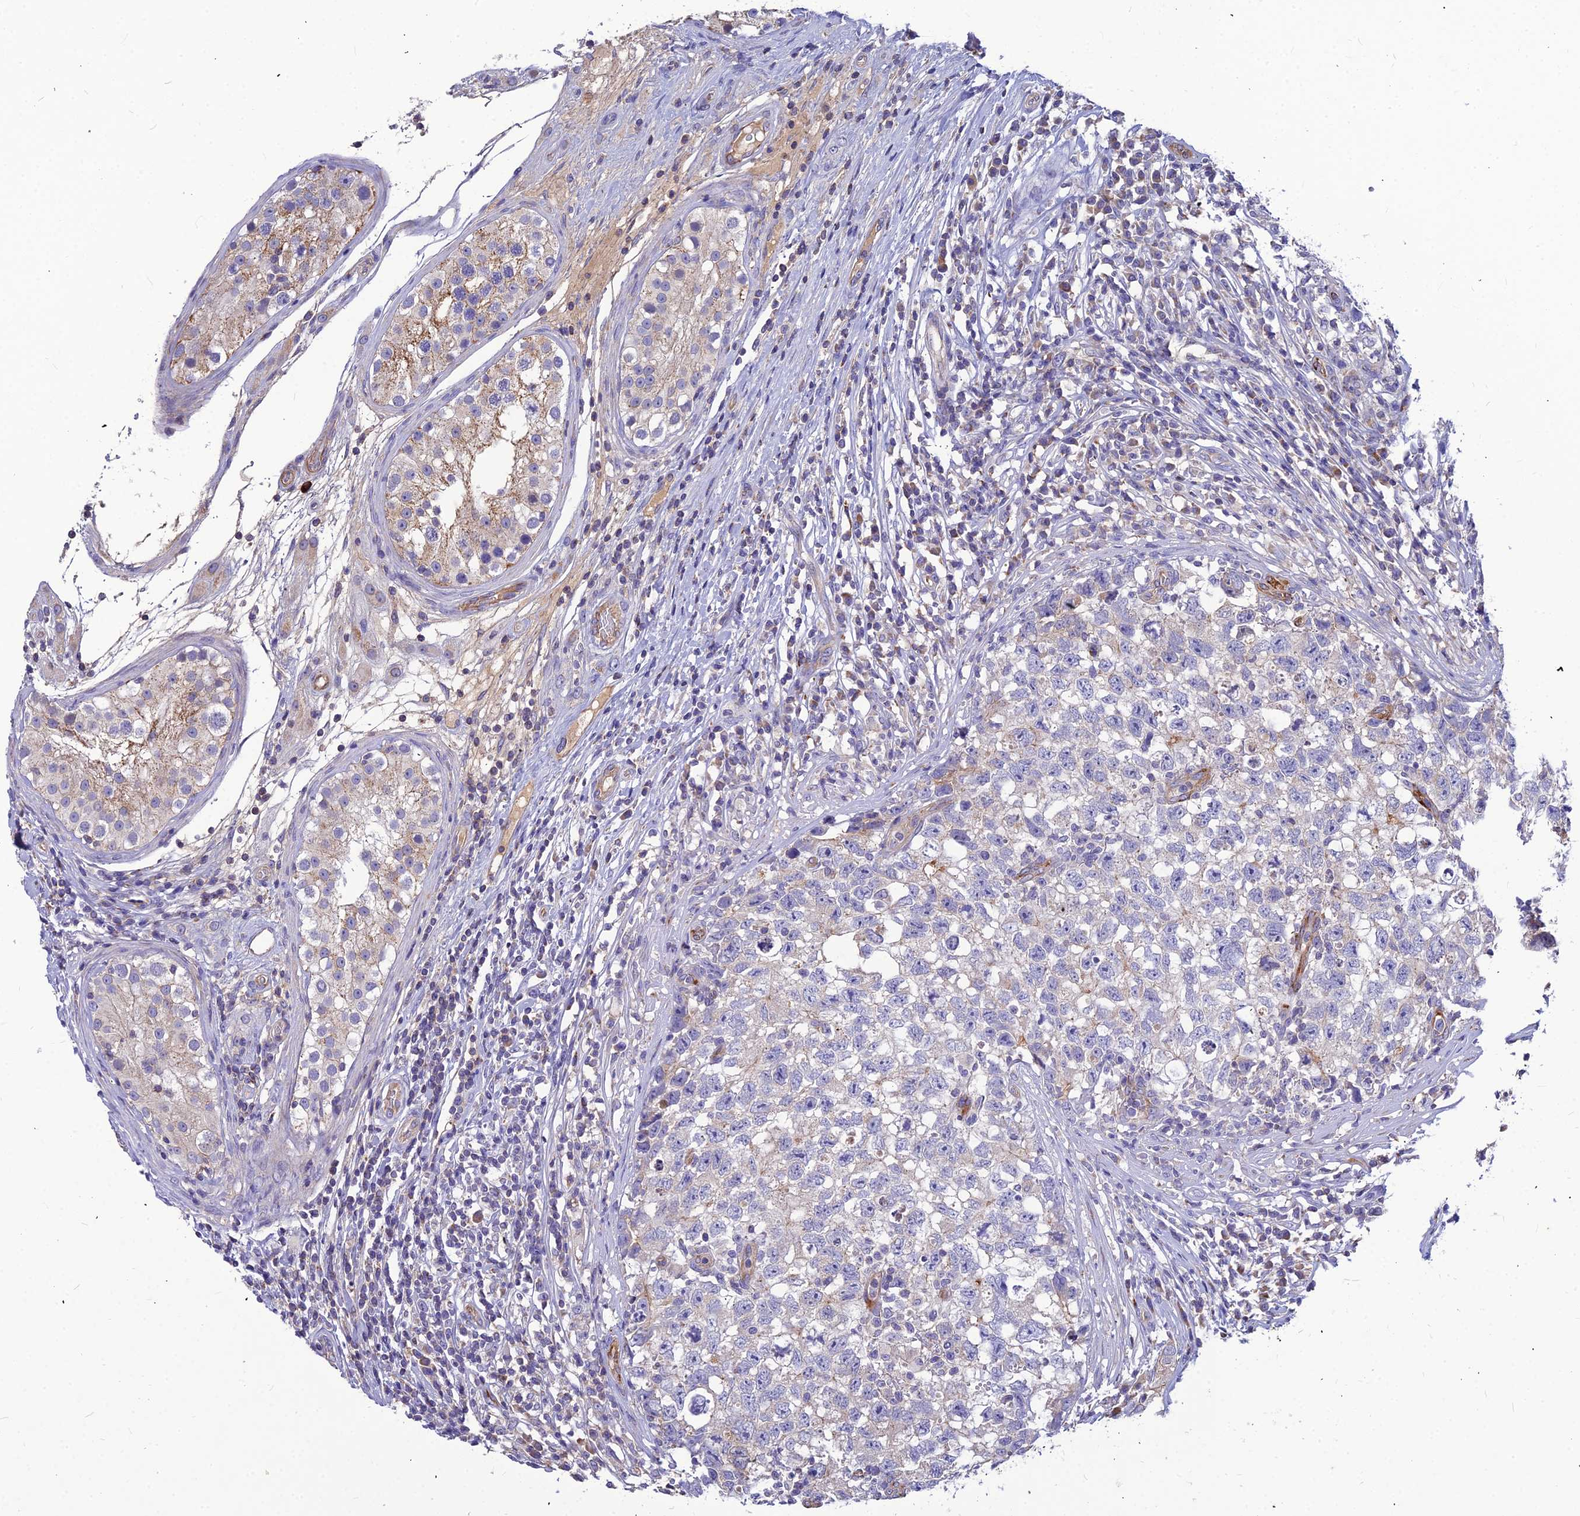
{"staining": {"intensity": "negative", "quantity": "none", "location": "none"}, "tissue": "testis cancer", "cell_type": "Tumor cells", "image_type": "cancer", "snomed": [{"axis": "morphology", "description": "Seminoma, NOS"}, {"axis": "morphology", "description": "Carcinoma, Embryonal, NOS"}, {"axis": "topography", "description": "Testis"}], "caption": "This is an immunohistochemistry (IHC) histopathology image of human testis cancer. There is no staining in tumor cells.", "gene": "ASPHD1", "patient": {"sex": "male", "age": 29}}